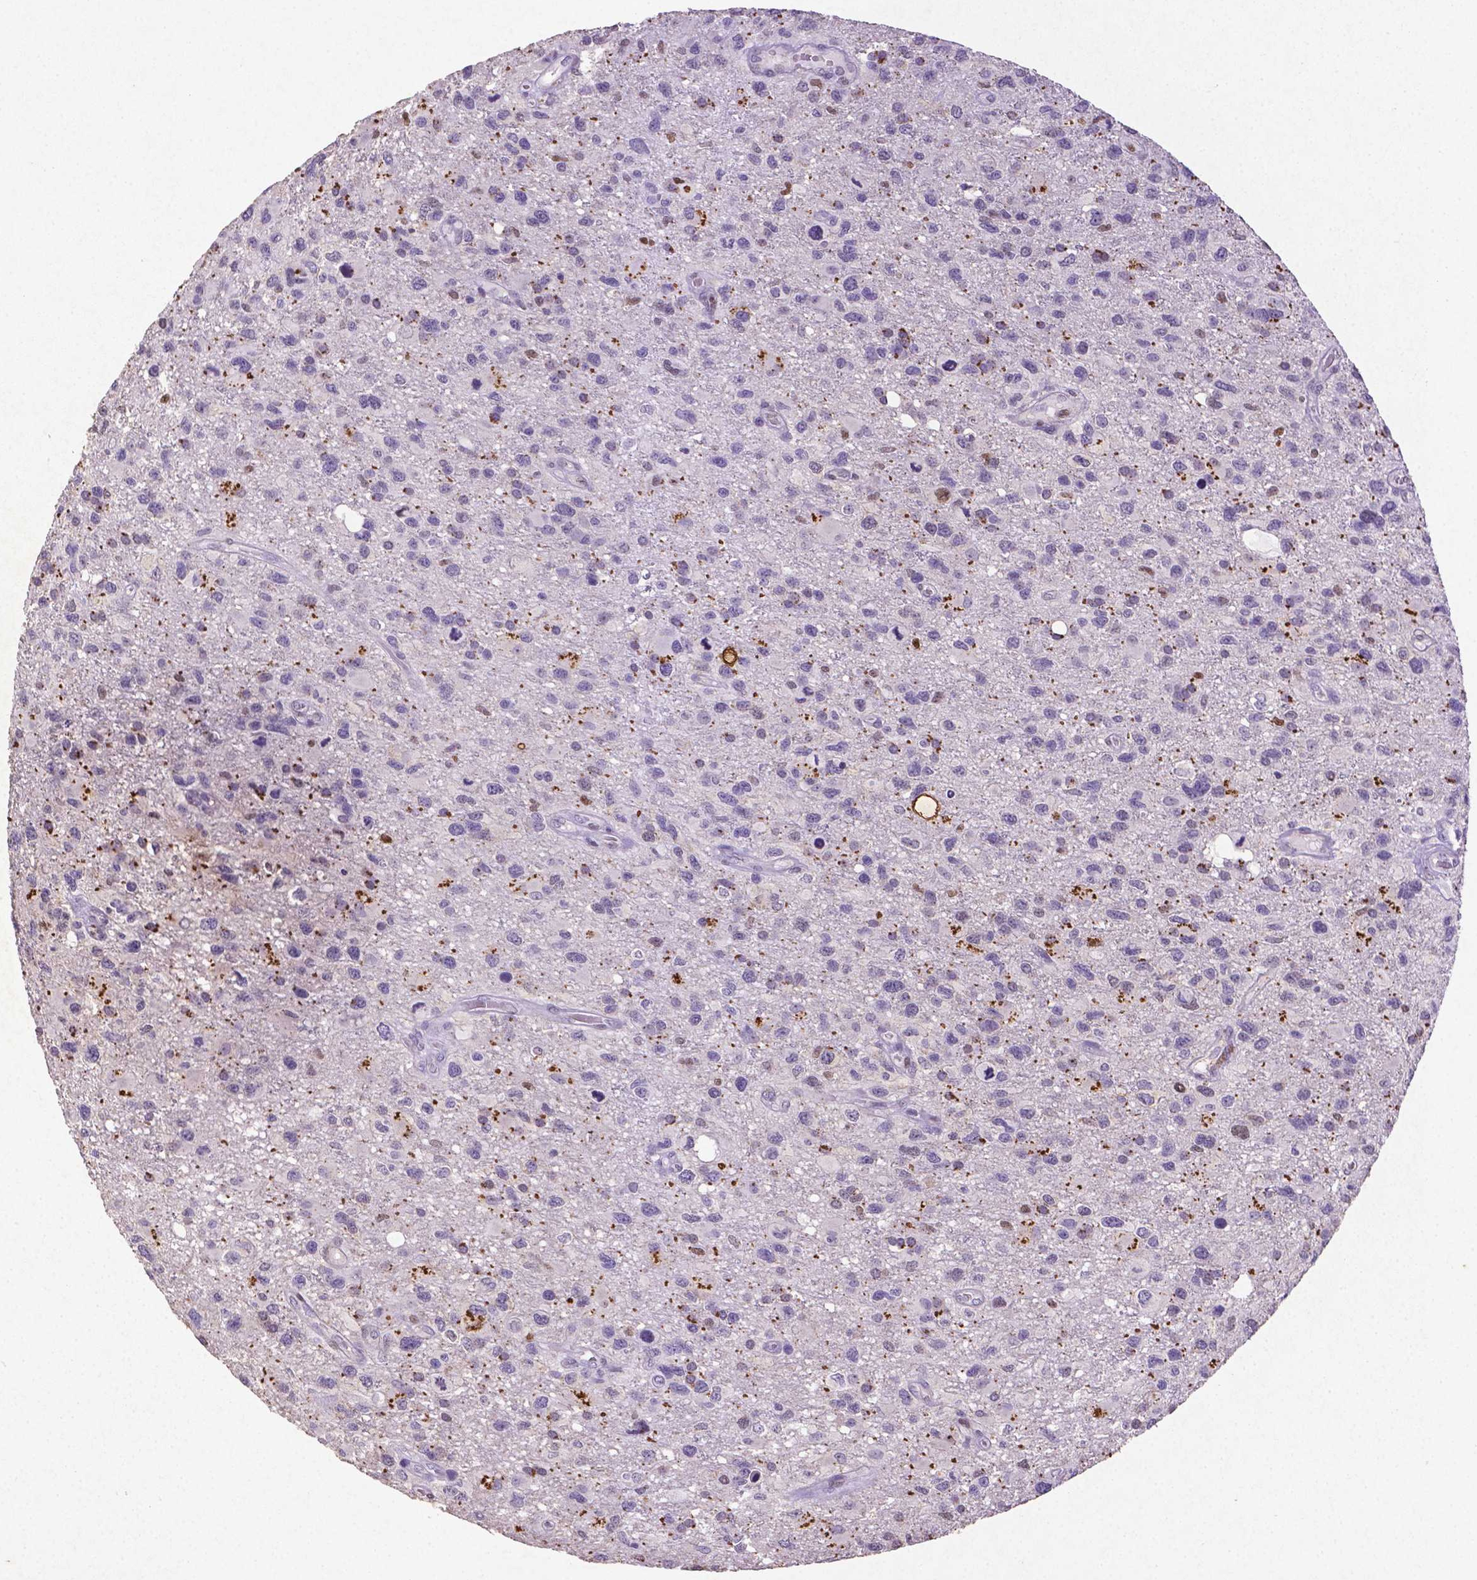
{"staining": {"intensity": "moderate", "quantity": "<25%", "location": "nuclear"}, "tissue": "glioma", "cell_type": "Tumor cells", "image_type": "cancer", "snomed": [{"axis": "morphology", "description": "Glioma, malignant, NOS"}, {"axis": "morphology", "description": "Glioma, malignant, High grade"}, {"axis": "topography", "description": "Brain"}], "caption": "A histopathology image showing moderate nuclear positivity in approximately <25% of tumor cells in glioma (malignant), as visualized by brown immunohistochemical staining.", "gene": "CDKN1A", "patient": {"sex": "female", "age": 71}}